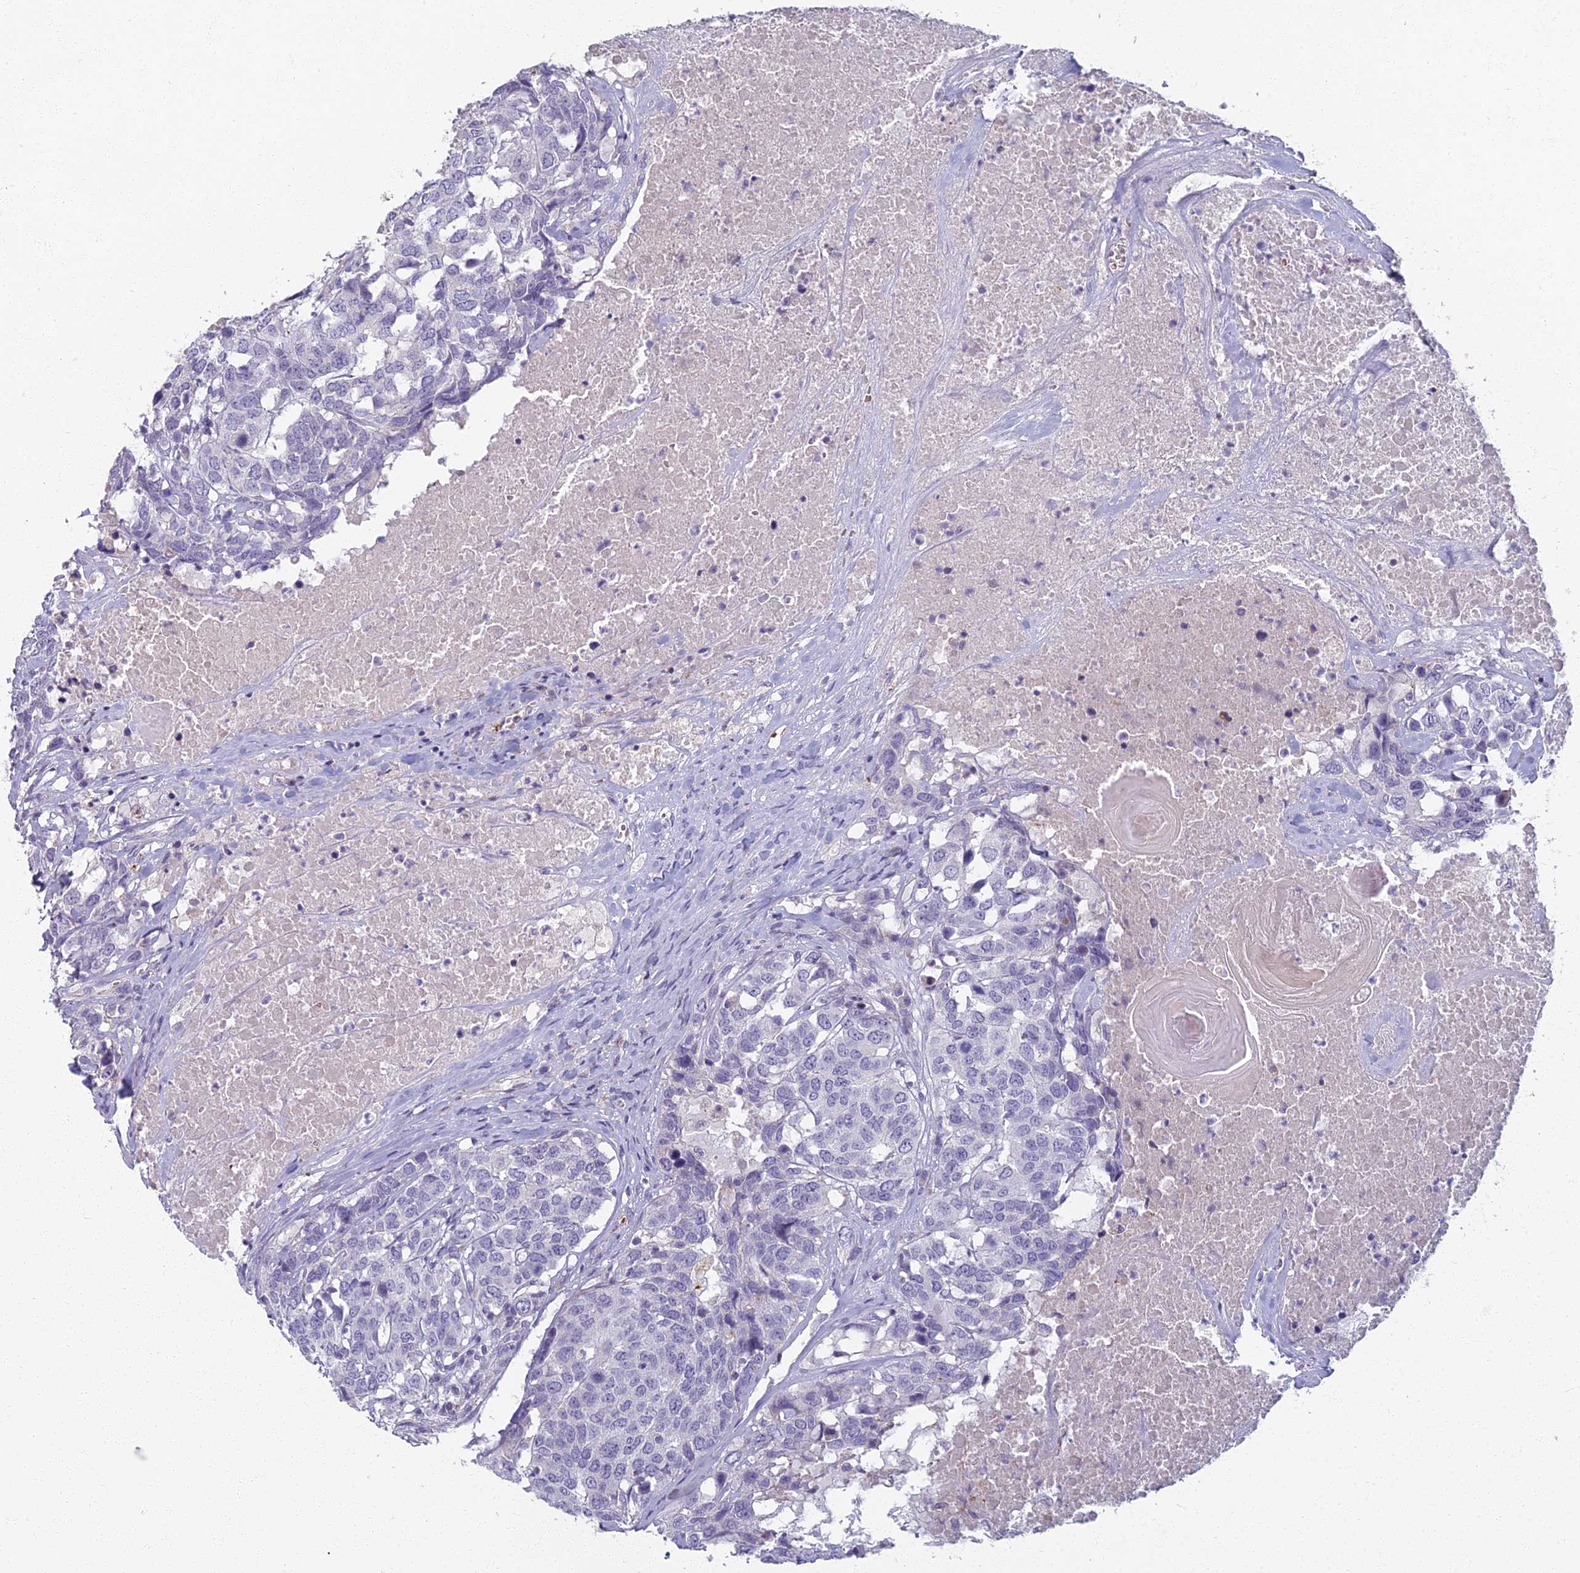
{"staining": {"intensity": "negative", "quantity": "none", "location": "none"}, "tissue": "head and neck cancer", "cell_type": "Tumor cells", "image_type": "cancer", "snomed": [{"axis": "morphology", "description": "Squamous cell carcinoma, NOS"}, {"axis": "topography", "description": "Head-Neck"}], "caption": "This is an immunohistochemistry (IHC) photomicrograph of head and neck squamous cell carcinoma. There is no staining in tumor cells.", "gene": "ARL15", "patient": {"sex": "male", "age": 66}}